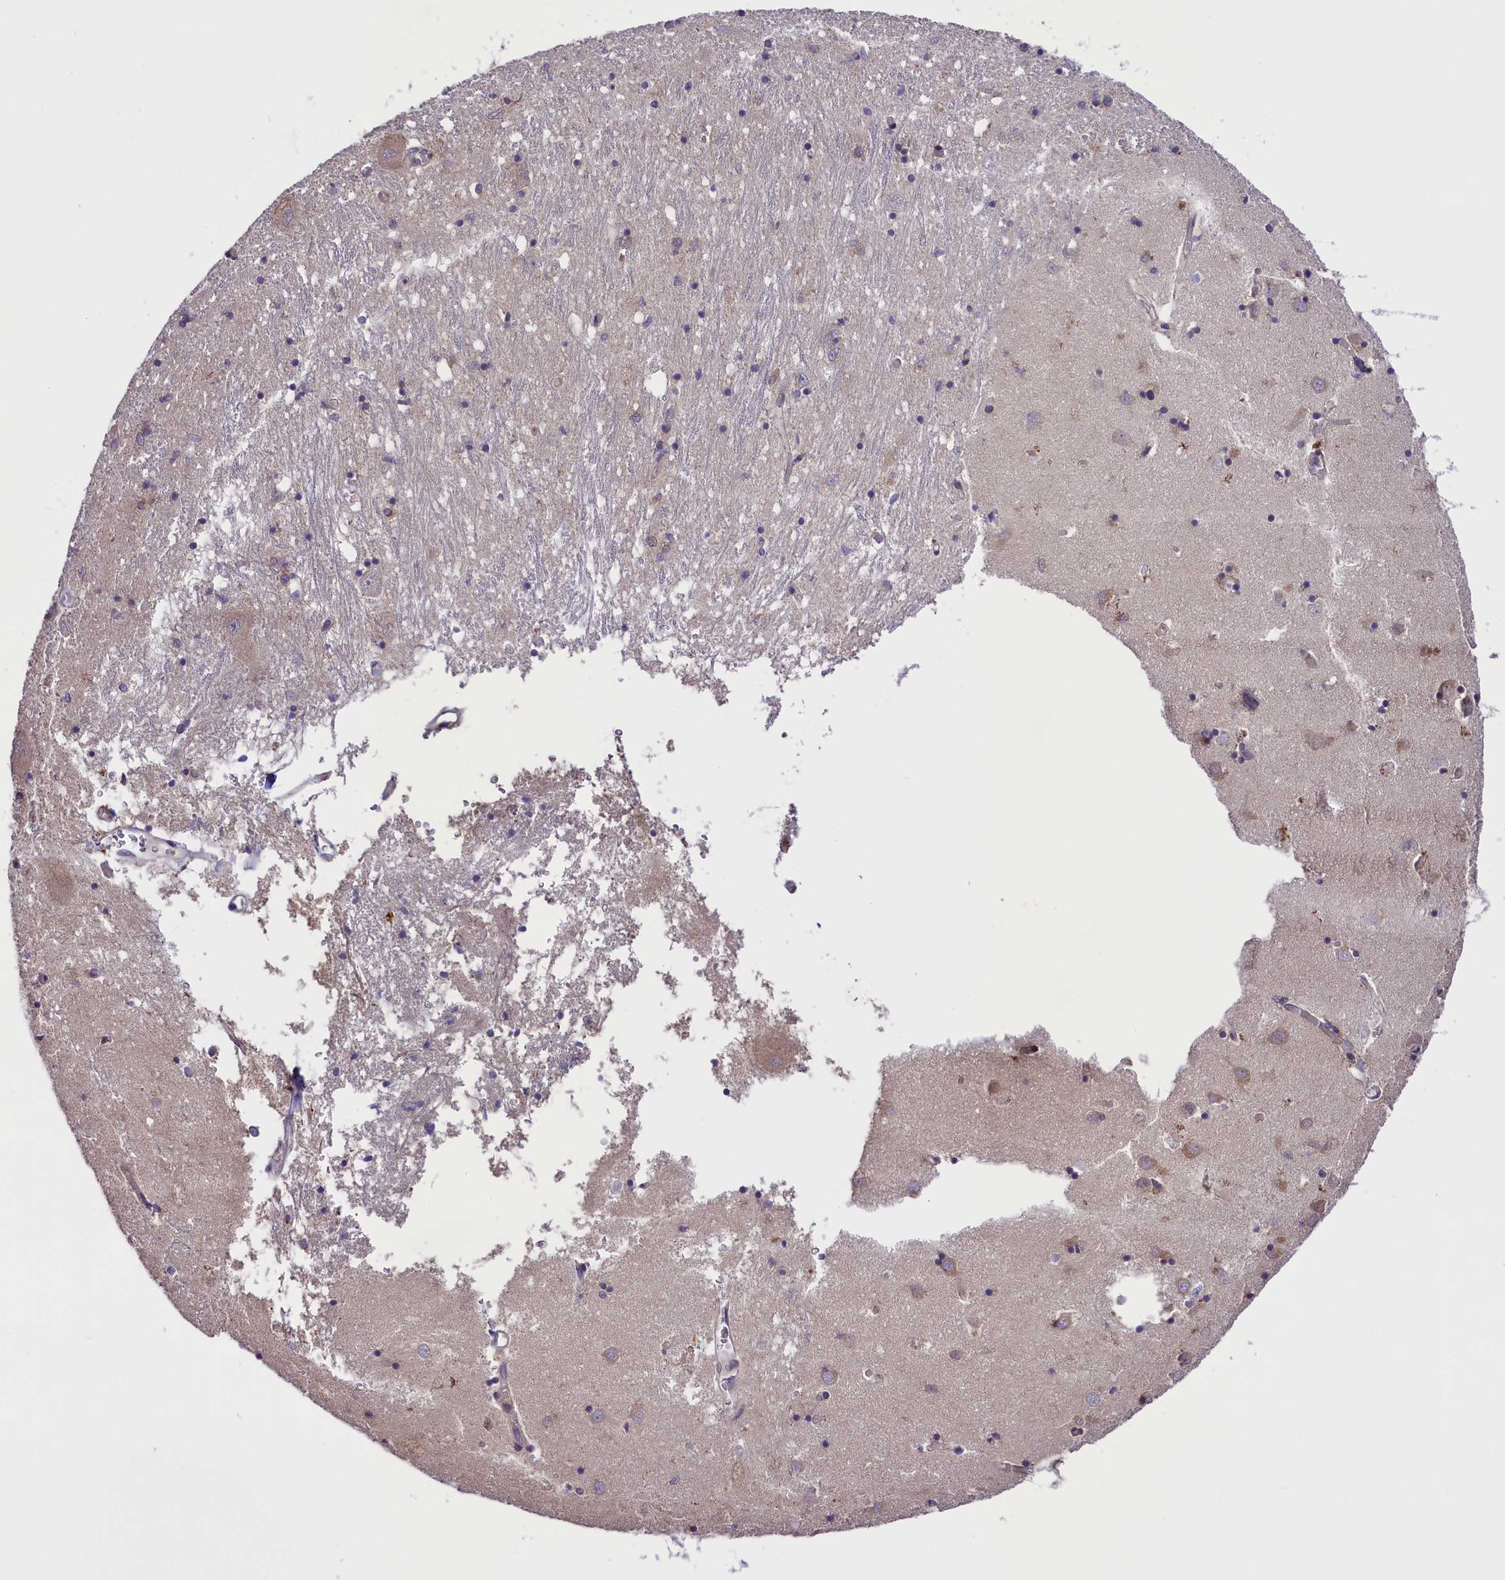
{"staining": {"intensity": "weak", "quantity": "<25%", "location": "cytoplasmic/membranous"}, "tissue": "caudate", "cell_type": "Glial cells", "image_type": "normal", "snomed": [{"axis": "morphology", "description": "Normal tissue, NOS"}, {"axis": "topography", "description": "Lateral ventricle wall"}], "caption": "Protein analysis of benign caudate shows no significant positivity in glial cells. The staining was performed using DAB to visualize the protein expression in brown, while the nuclei were stained in blue with hematoxylin (Magnification: 20x).", "gene": "ABCC10", "patient": {"sex": "male", "age": 70}}